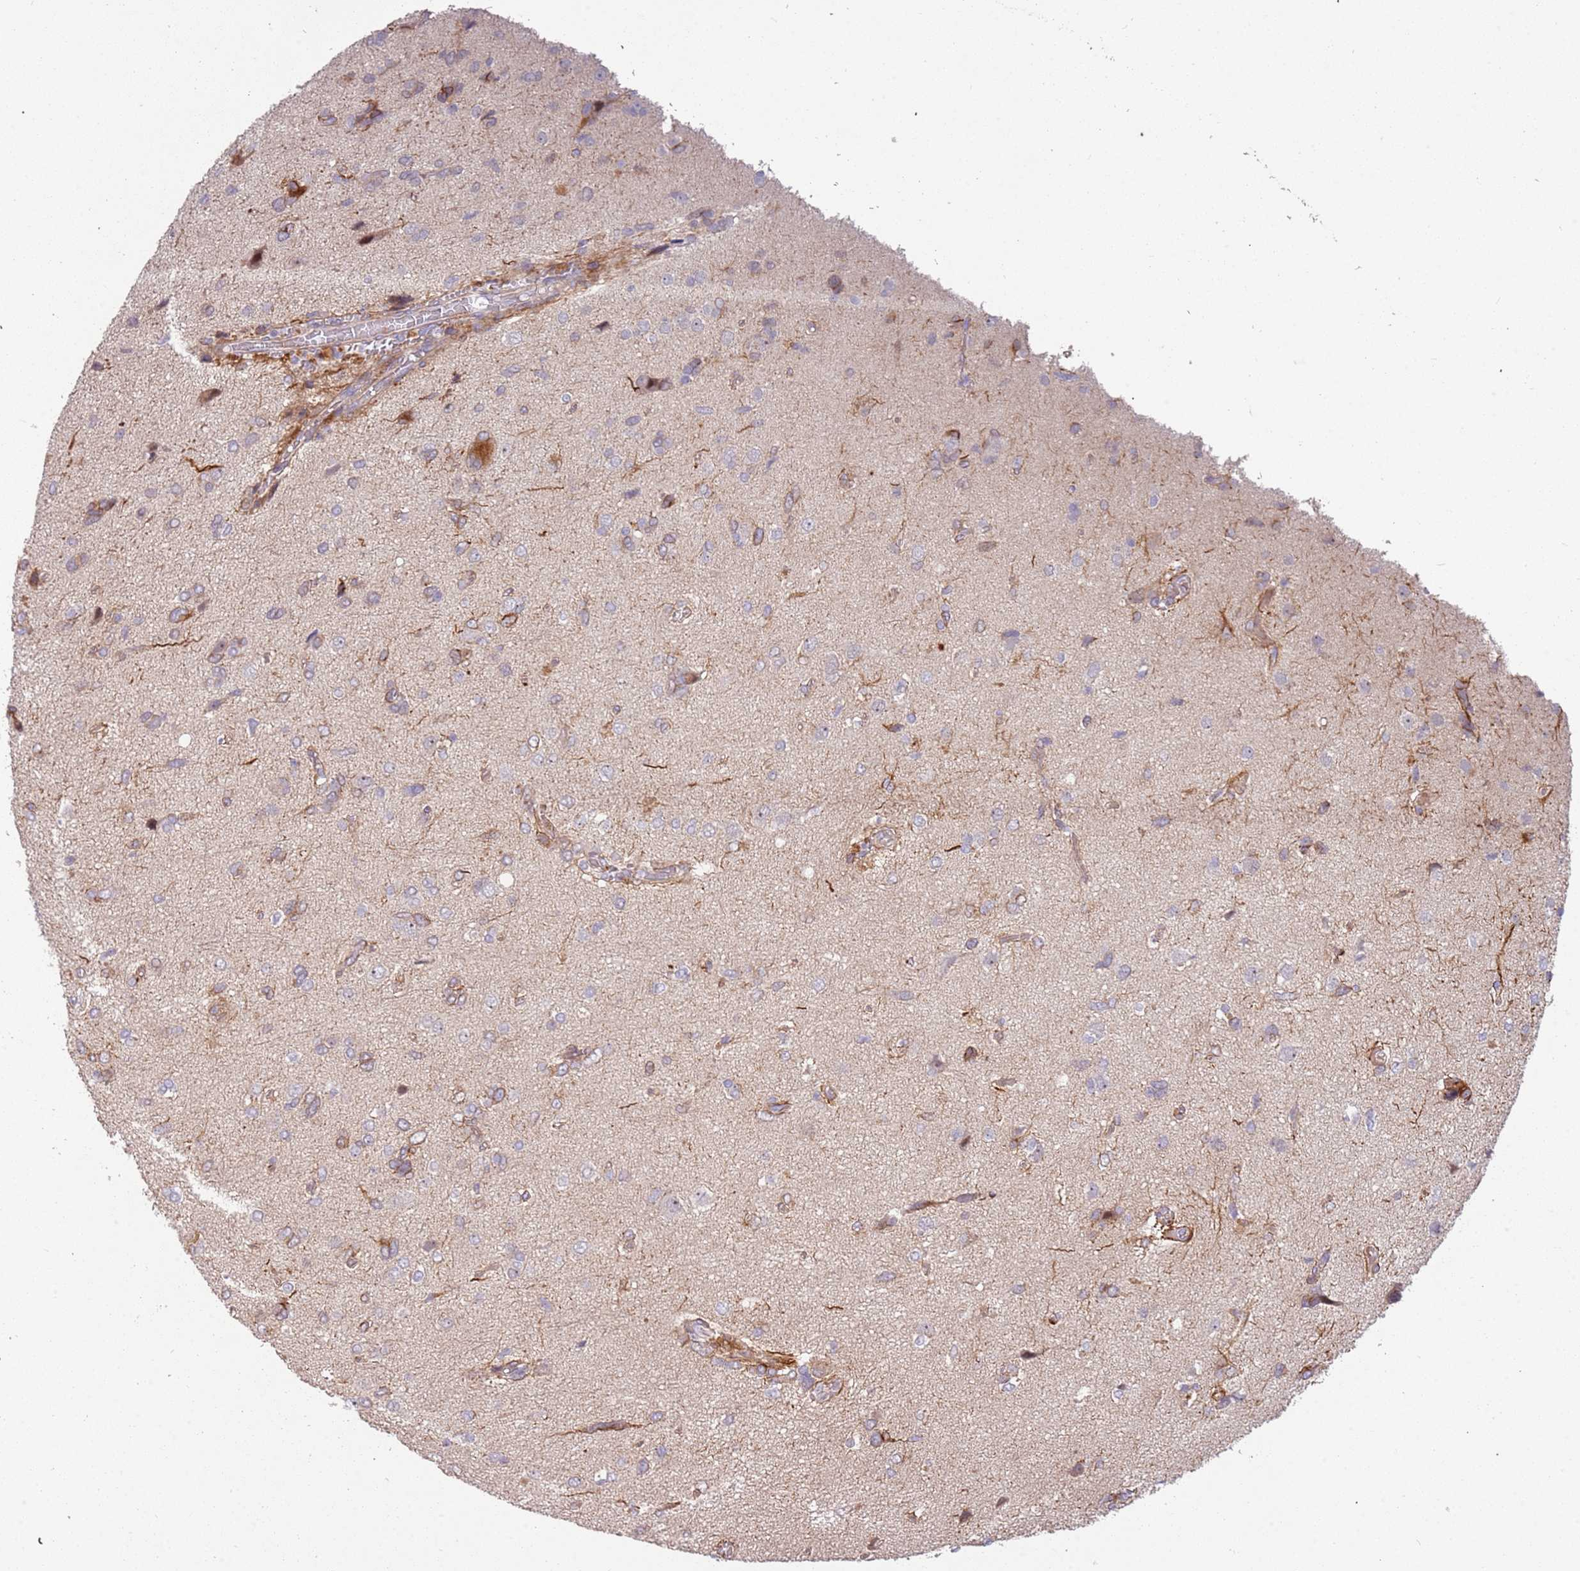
{"staining": {"intensity": "weak", "quantity": "25%-75%", "location": "cytoplasmic/membranous"}, "tissue": "glioma", "cell_type": "Tumor cells", "image_type": "cancer", "snomed": [{"axis": "morphology", "description": "Glioma, malignant, High grade"}, {"axis": "topography", "description": "Brain"}], "caption": "Glioma tissue reveals weak cytoplasmic/membranous positivity in about 25%-75% of tumor cells, visualized by immunohistochemistry.", "gene": "TRAPPC6B", "patient": {"sex": "female", "age": 59}}